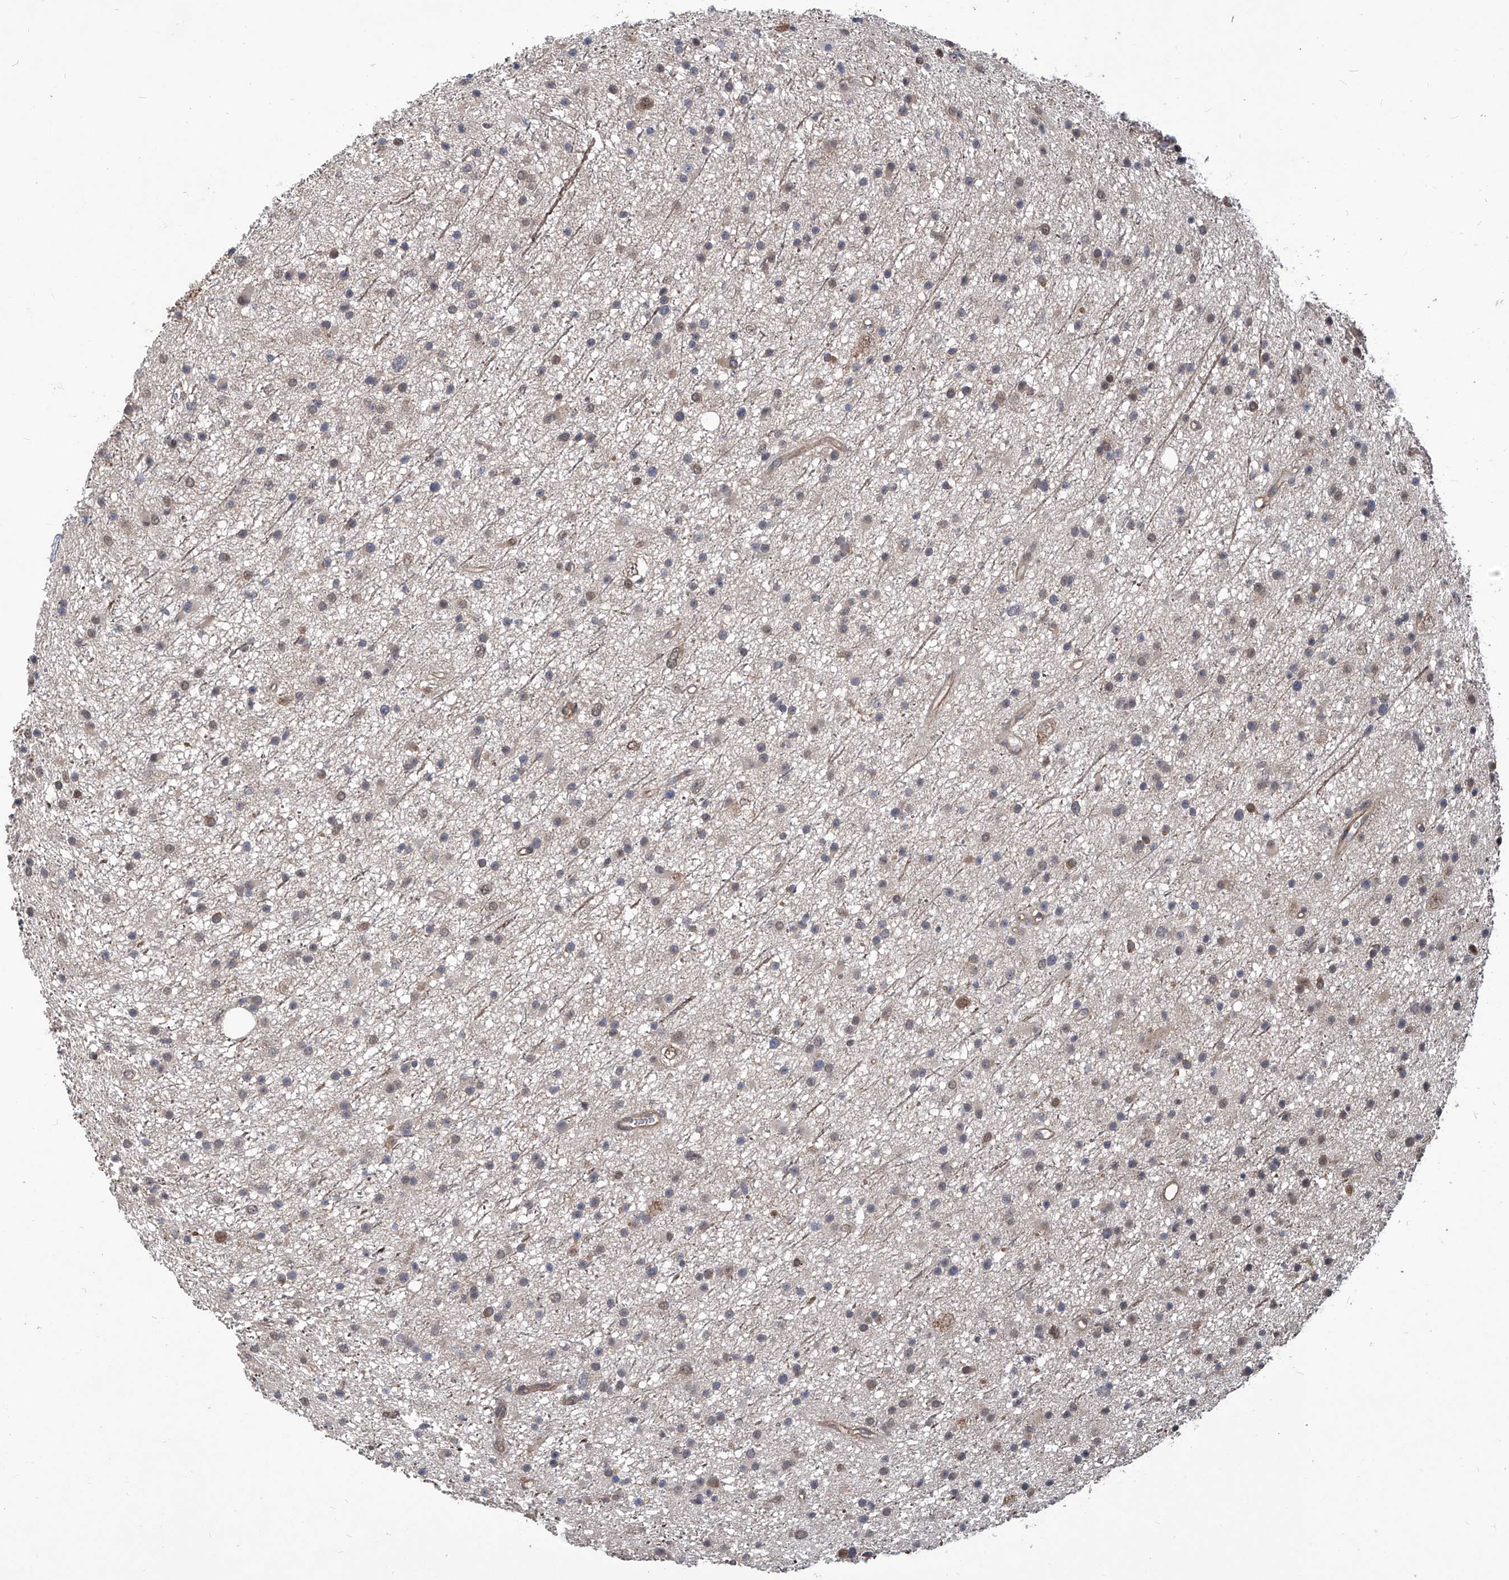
{"staining": {"intensity": "negative", "quantity": "none", "location": "none"}, "tissue": "glioma", "cell_type": "Tumor cells", "image_type": "cancer", "snomed": [{"axis": "morphology", "description": "Glioma, malignant, Low grade"}, {"axis": "topography", "description": "Cerebral cortex"}], "caption": "An image of human glioma is negative for staining in tumor cells.", "gene": "PSMB1", "patient": {"sex": "female", "age": 39}}